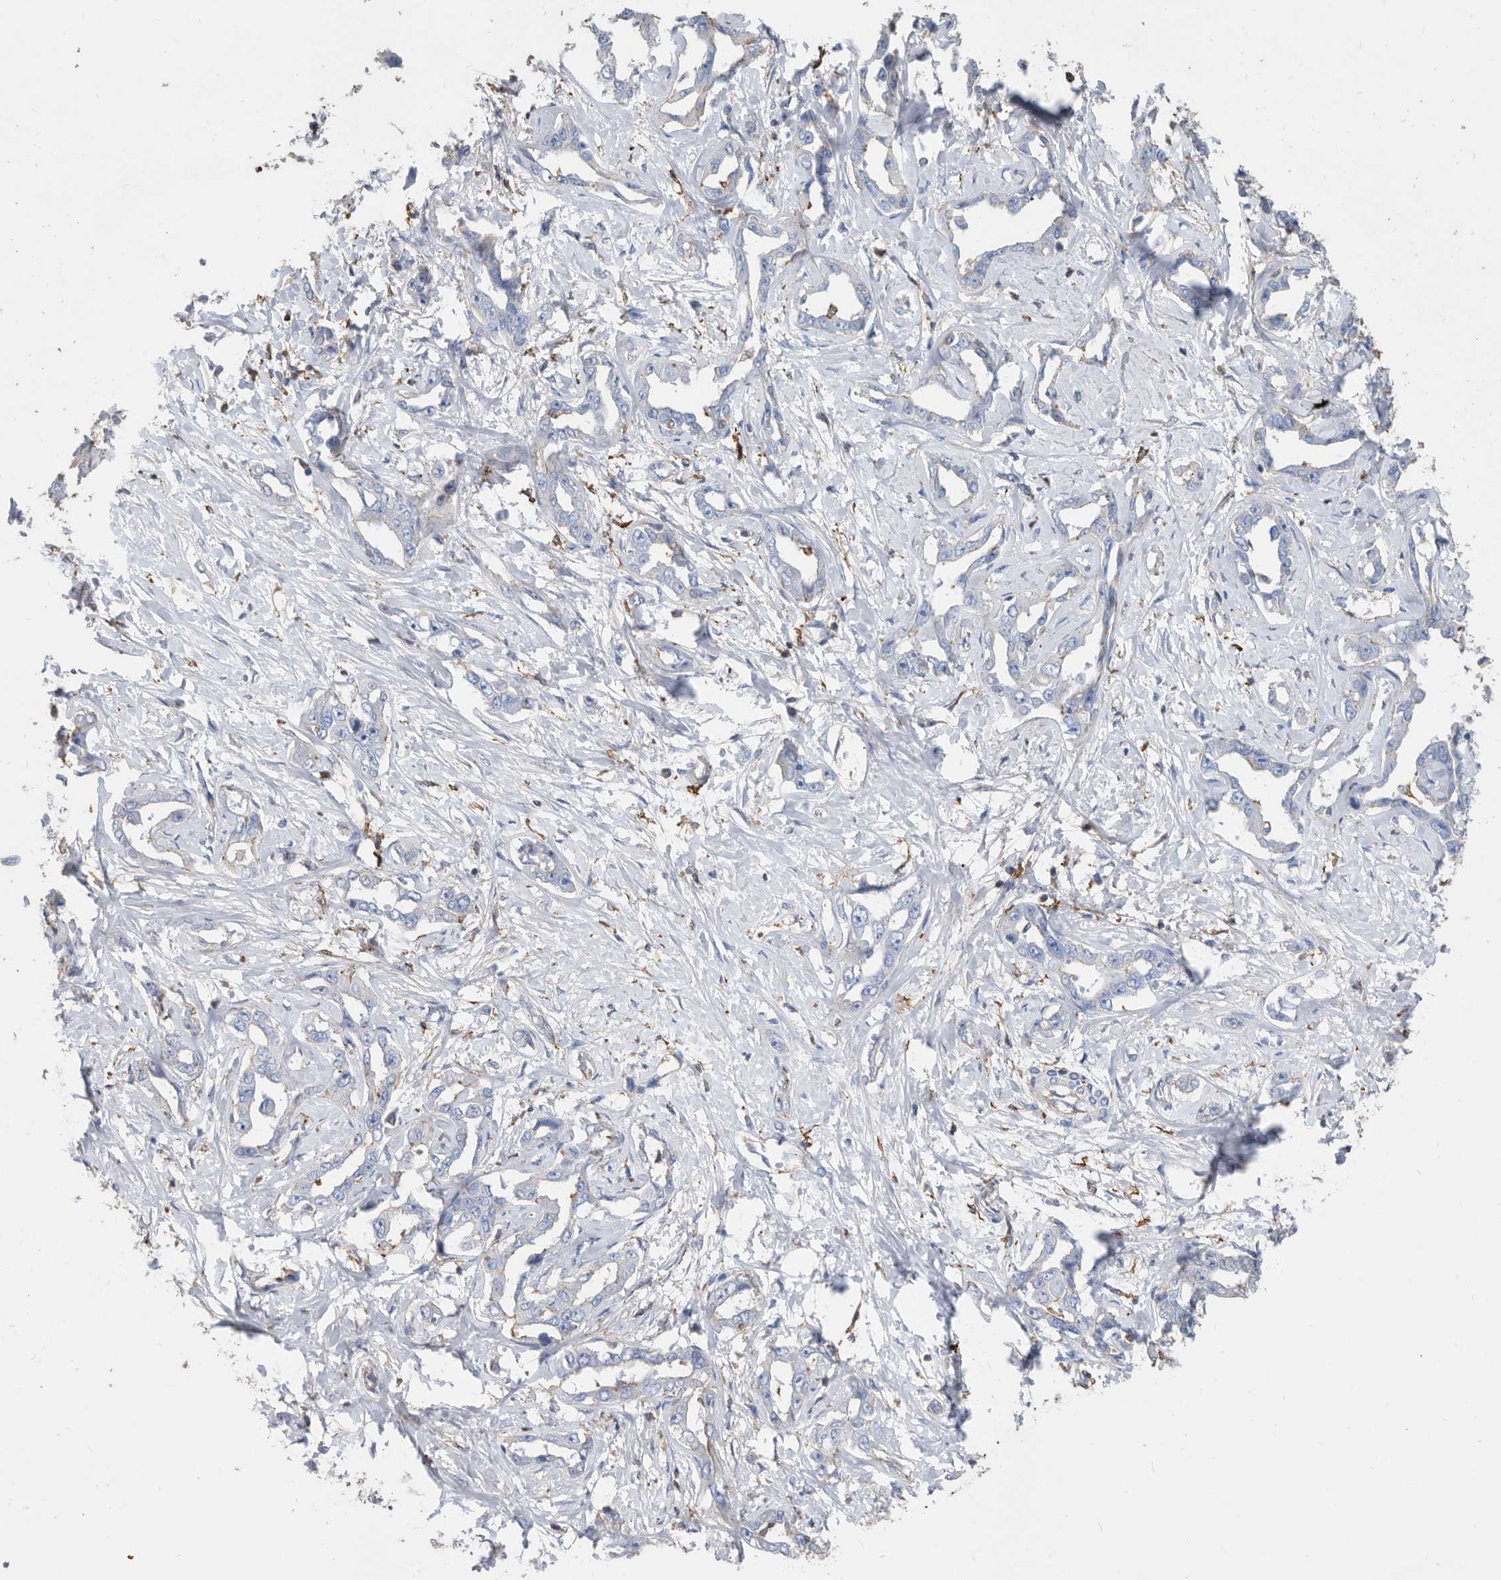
{"staining": {"intensity": "negative", "quantity": "none", "location": "none"}, "tissue": "liver cancer", "cell_type": "Tumor cells", "image_type": "cancer", "snomed": [{"axis": "morphology", "description": "Cholangiocarcinoma"}, {"axis": "topography", "description": "Liver"}], "caption": "High magnification brightfield microscopy of cholangiocarcinoma (liver) stained with DAB (brown) and counterstained with hematoxylin (blue): tumor cells show no significant staining.", "gene": "MS4A4A", "patient": {"sex": "male", "age": 59}}